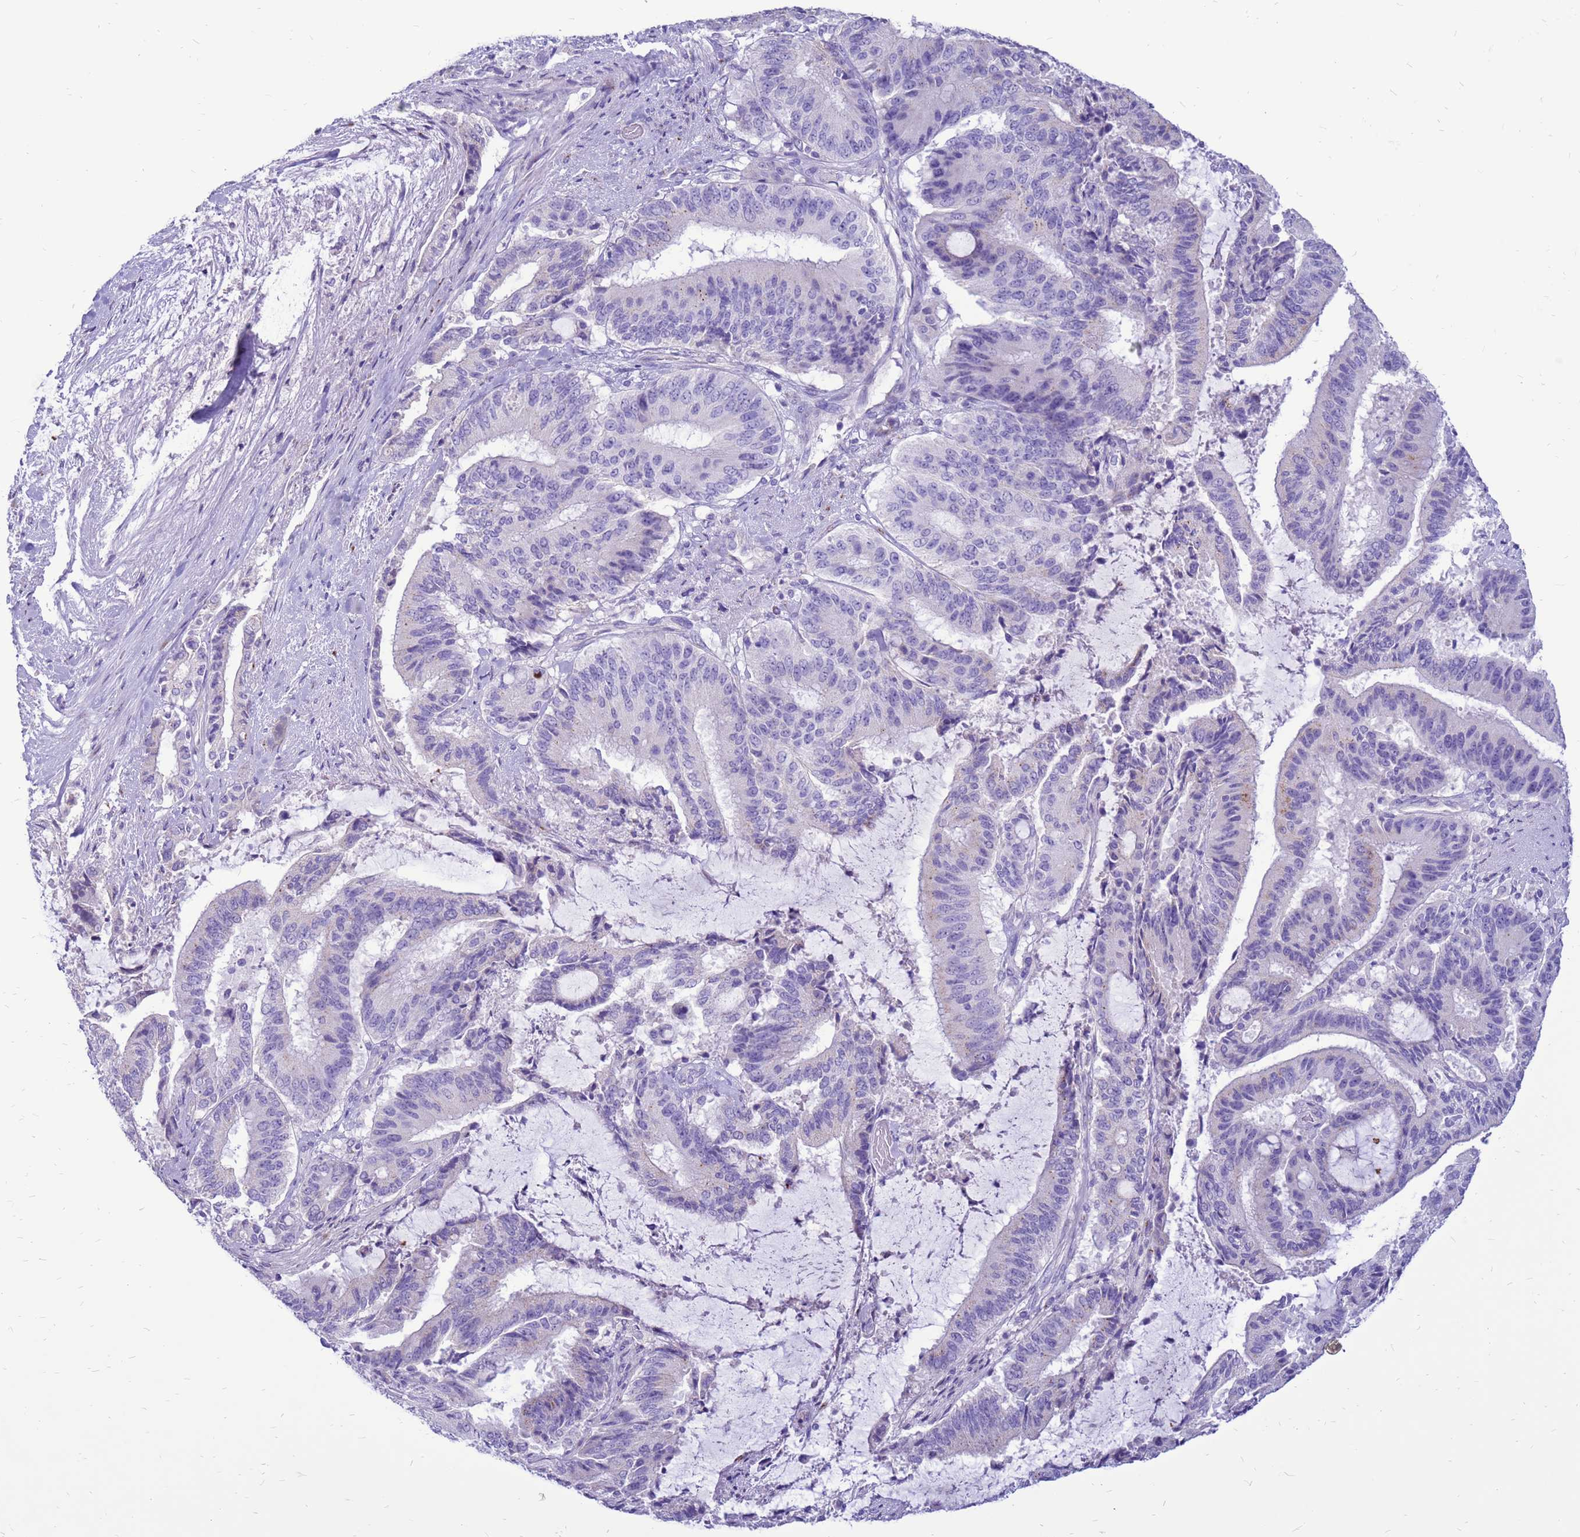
{"staining": {"intensity": "weak", "quantity": "<25%", "location": "cytoplasmic/membranous"}, "tissue": "liver cancer", "cell_type": "Tumor cells", "image_type": "cancer", "snomed": [{"axis": "morphology", "description": "Normal tissue, NOS"}, {"axis": "morphology", "description": "Cholangiocarcinoma"}, {"axis": "topography", "description": "Liver"}, {"axis": "topography", "description": "Peripheral nerve tissue"}], "caption": "Photomicrograph shows no significant protein expression in tumor cells of cholangiocarcinoma (liver).", "gene": "PDE10A", "patient": {"sex": "female", "age": 73}}